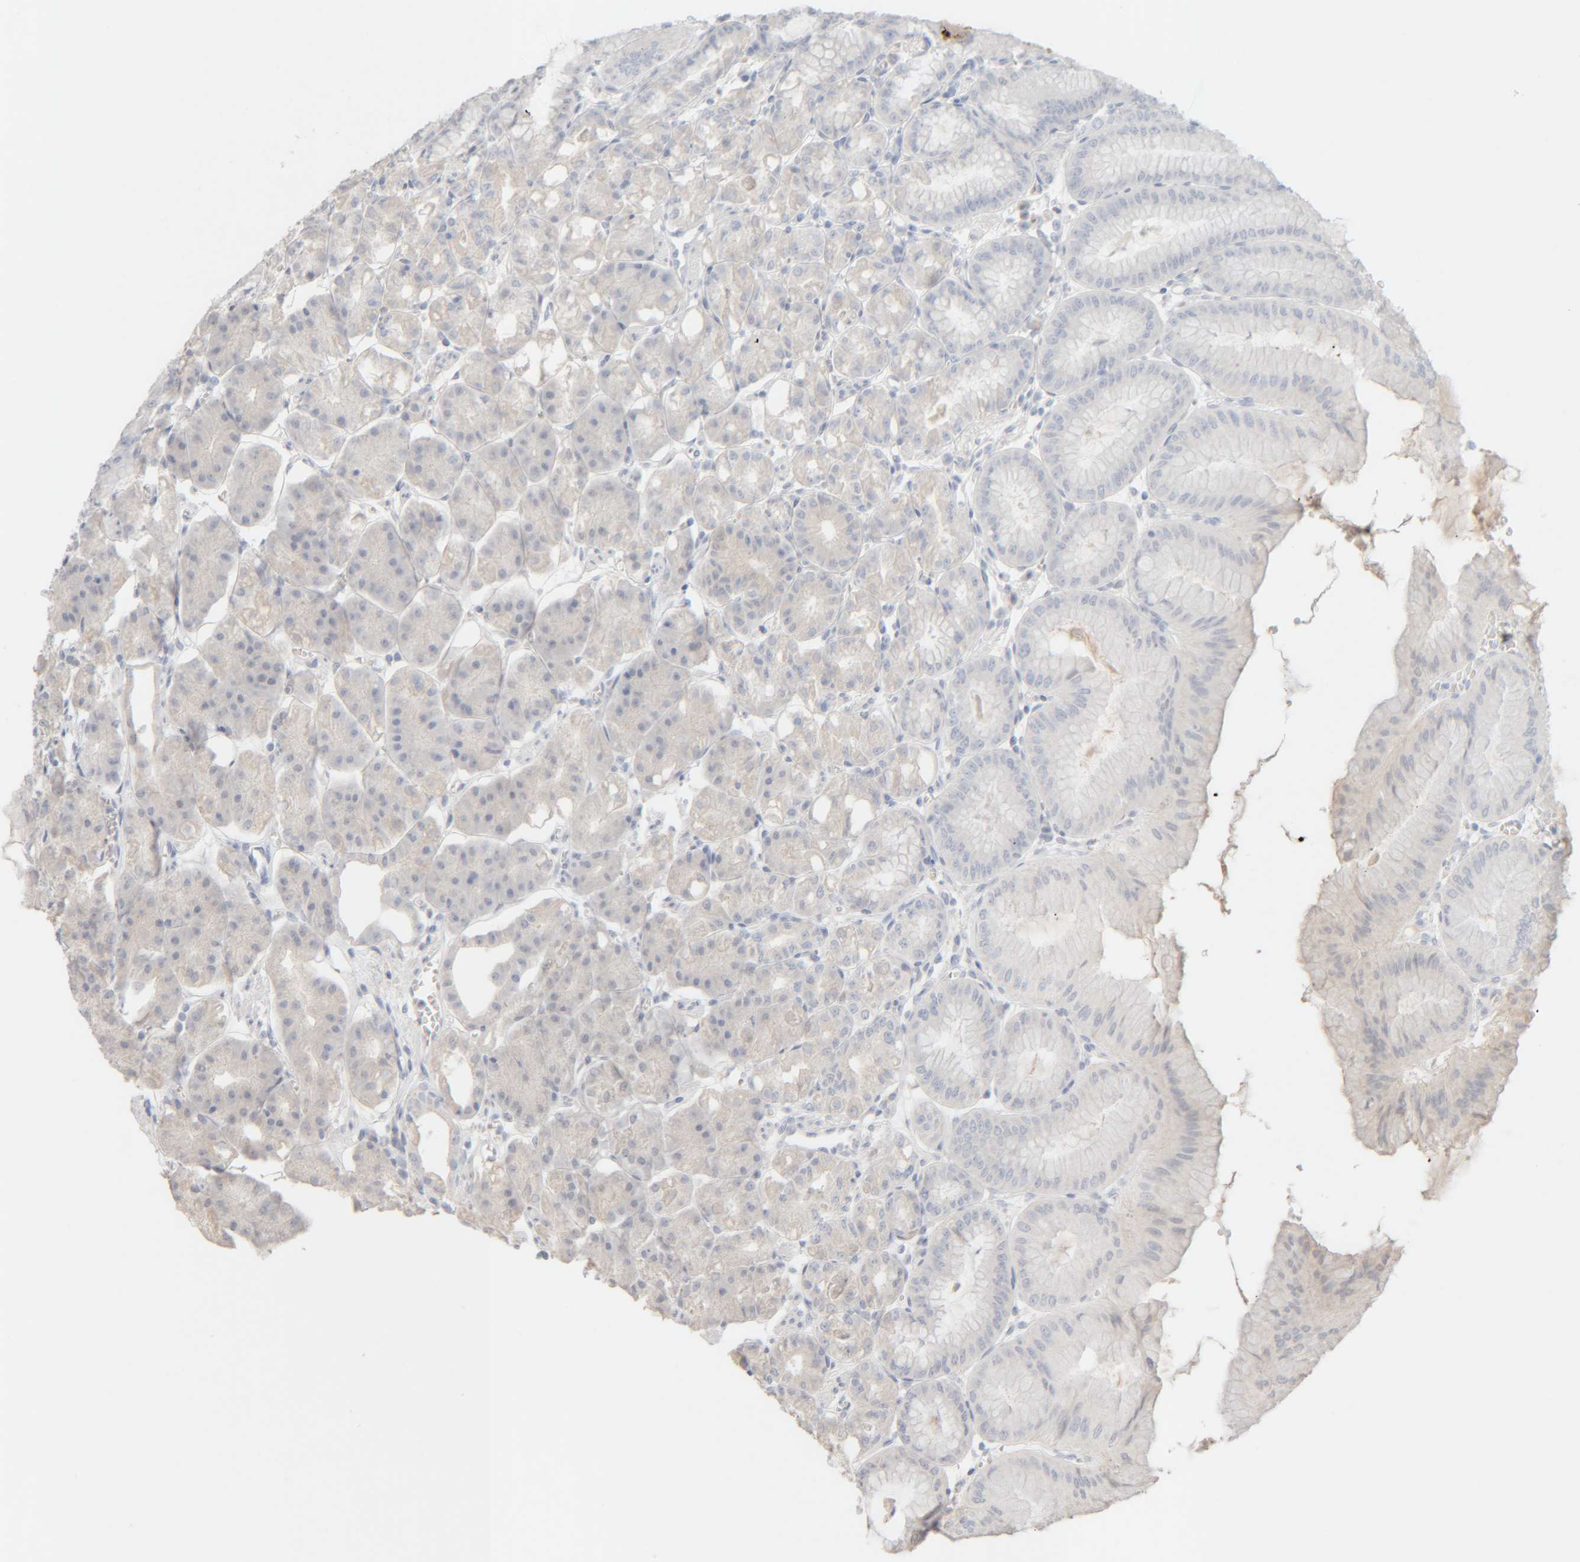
{"staining": {"intensity": "negative", "quantity": "none", "location": "none"}, "tissue": "stomach", "cell_type": "Glandular cells", "image_type": "normal", "snomed": [{"axis": "morphology", "description": "Normal tissue, NOS"}, {"axis": "topography", "description": "Stomach, lower"}], "caption": "IHC micrograph of unremarkable stomach stained for a protein (brown), which shows no staining in glandular cells.", "gene": "RIDA", "patient": {"sex": "male", "age": 71}}